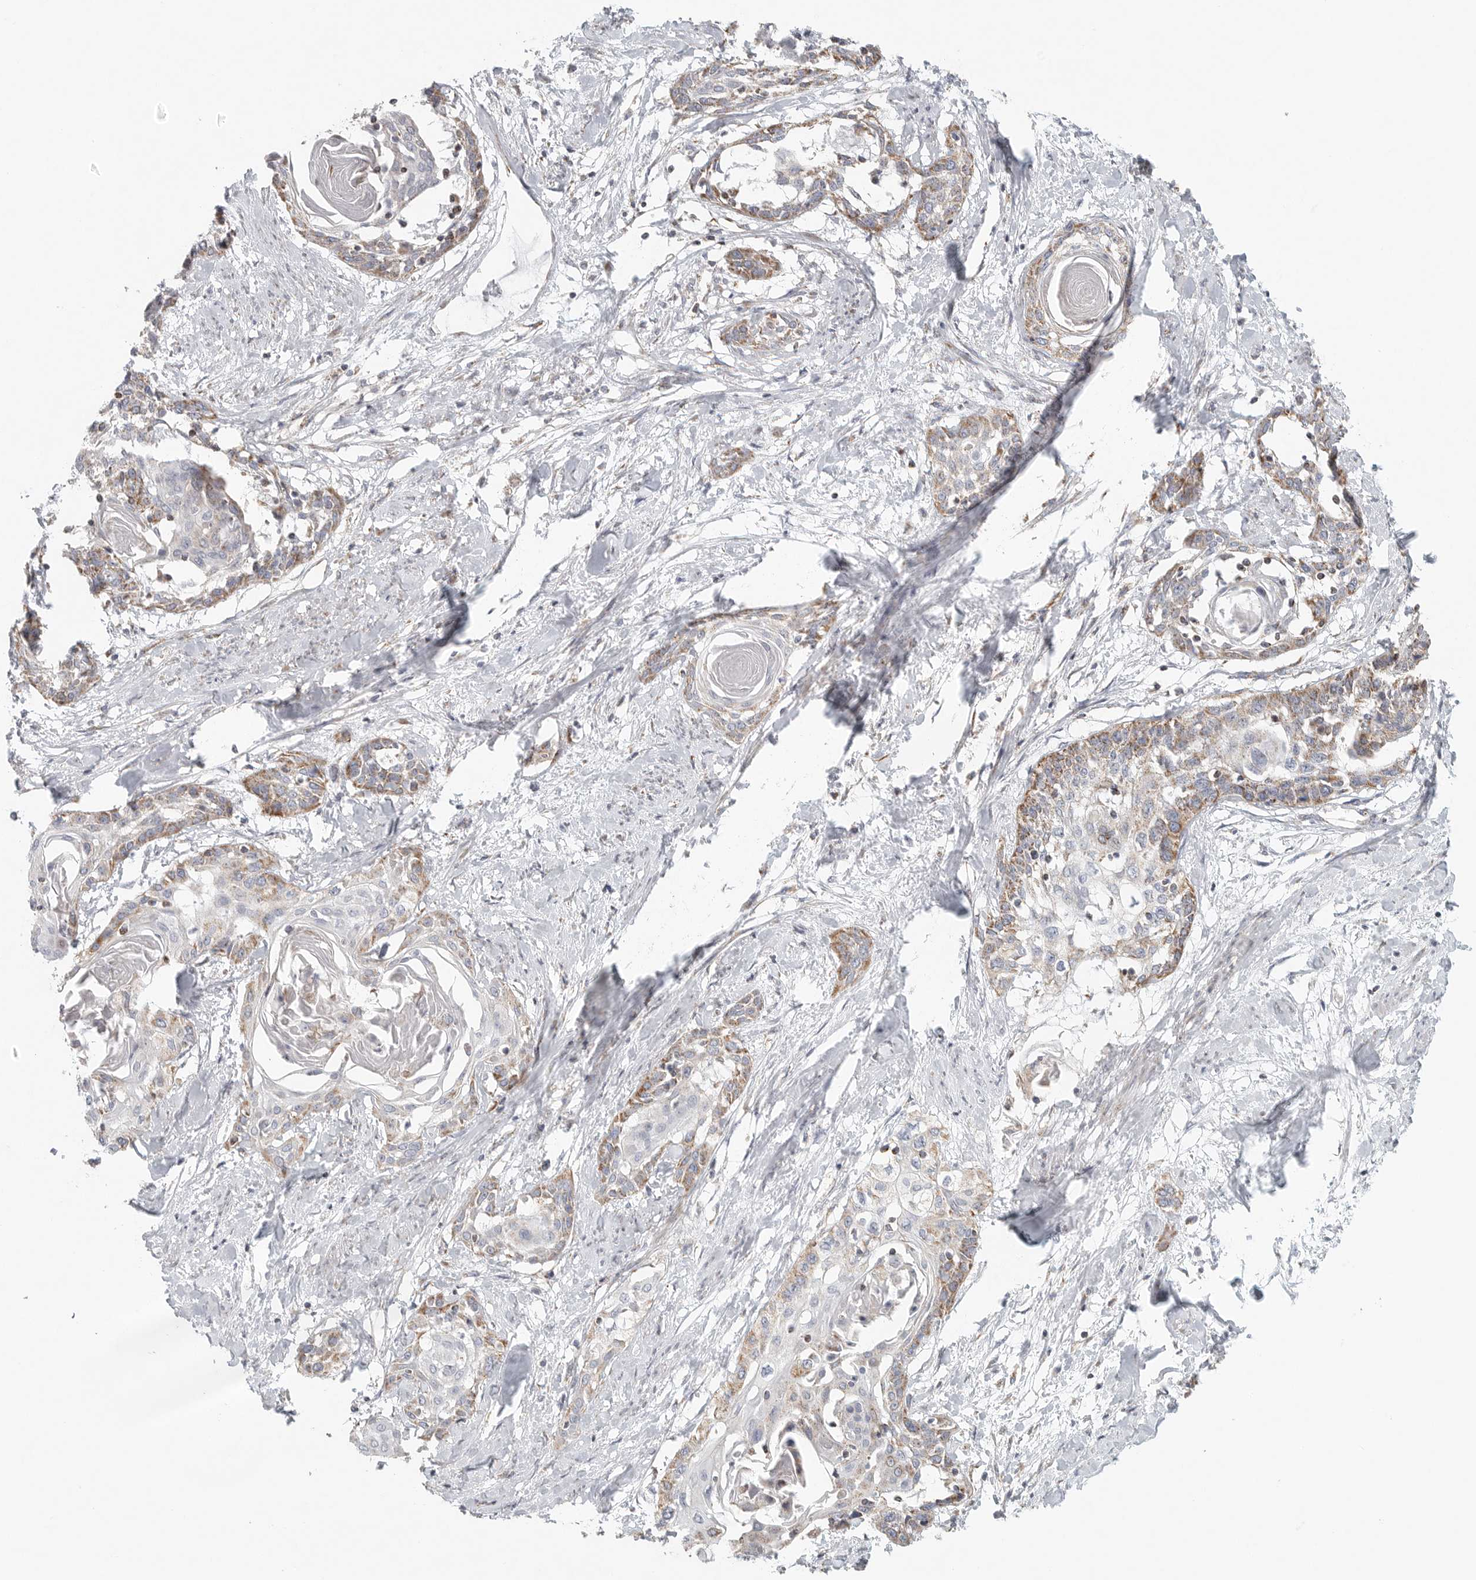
{"staining": {"intensity": "moderate", "quantity": ">75%", "location": "cytoplasmic/membranous"}, "tissue": "cervical cancer", "cell_type": "Tumor cells", "image_type": "cancer", "snomed": [{"axis": "morphology", "description": "Squamous cell carcinoma, NOS"}, {"axis": "topography", "description": "Cervix"}], "caption": "Moderate cytoplasmic/membranous positivity for a protein is appreciated in about >75% of tumor cells of cervical cancer (squamous cell carcinoma) using immunohistochemistry.", "gene": "SLC25A26", "patient": {"sex": "female", "age": 57}}